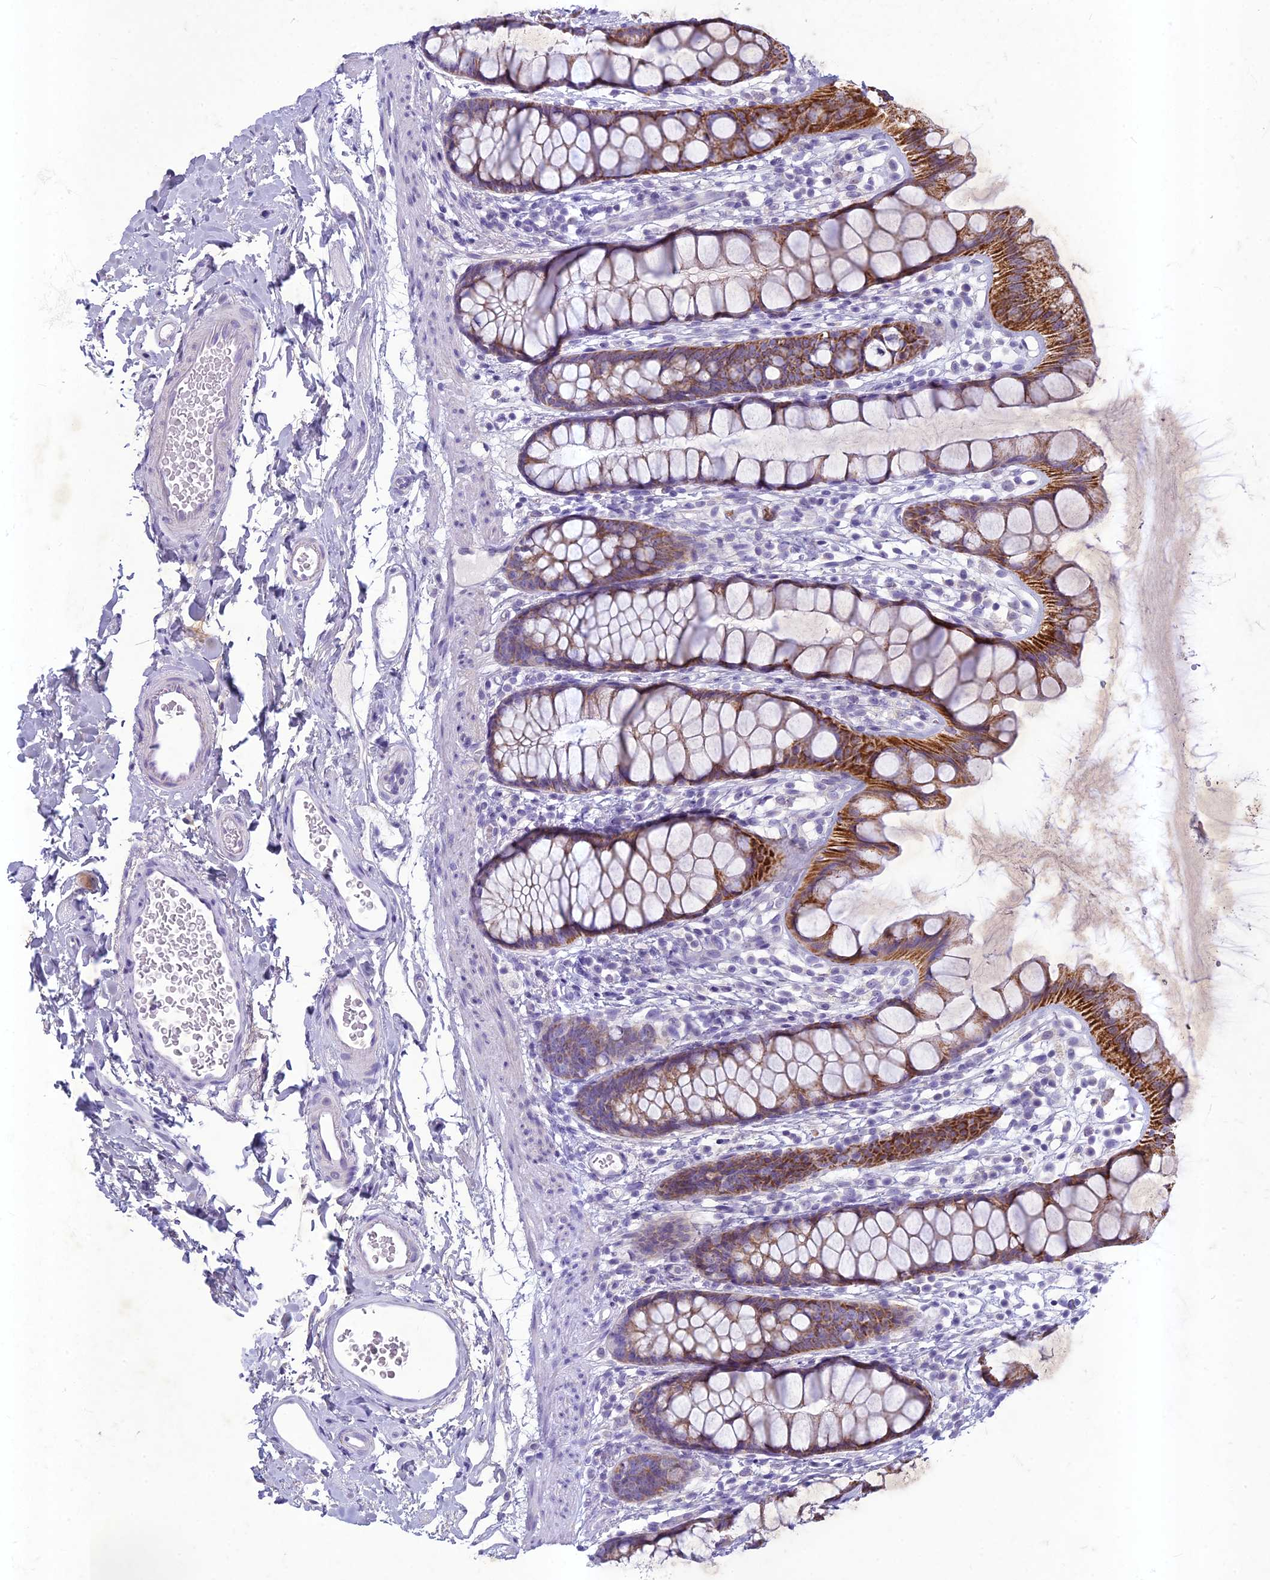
{"staining": {"intensity": "strong", "quantity": "25%-75%", "location": "cytoplasmic/membranous"}, "tissue": "rectum", "cell_type": "Glandular cells", "image_type": "normal", "snomed": [{"axis": "morphology", "description": "Normal tissue, NOS"}, {"axis": "topography", "description": "Rectum"}], "caption": "This is an image of immunohistochemistry (IHC) staining of unremarkable rectum, which shows strong staining in the cytoplasmic/membranous of glandular cells.", "gene": "HIGD1A", "patient": {"sex": "female", "age": 65}}